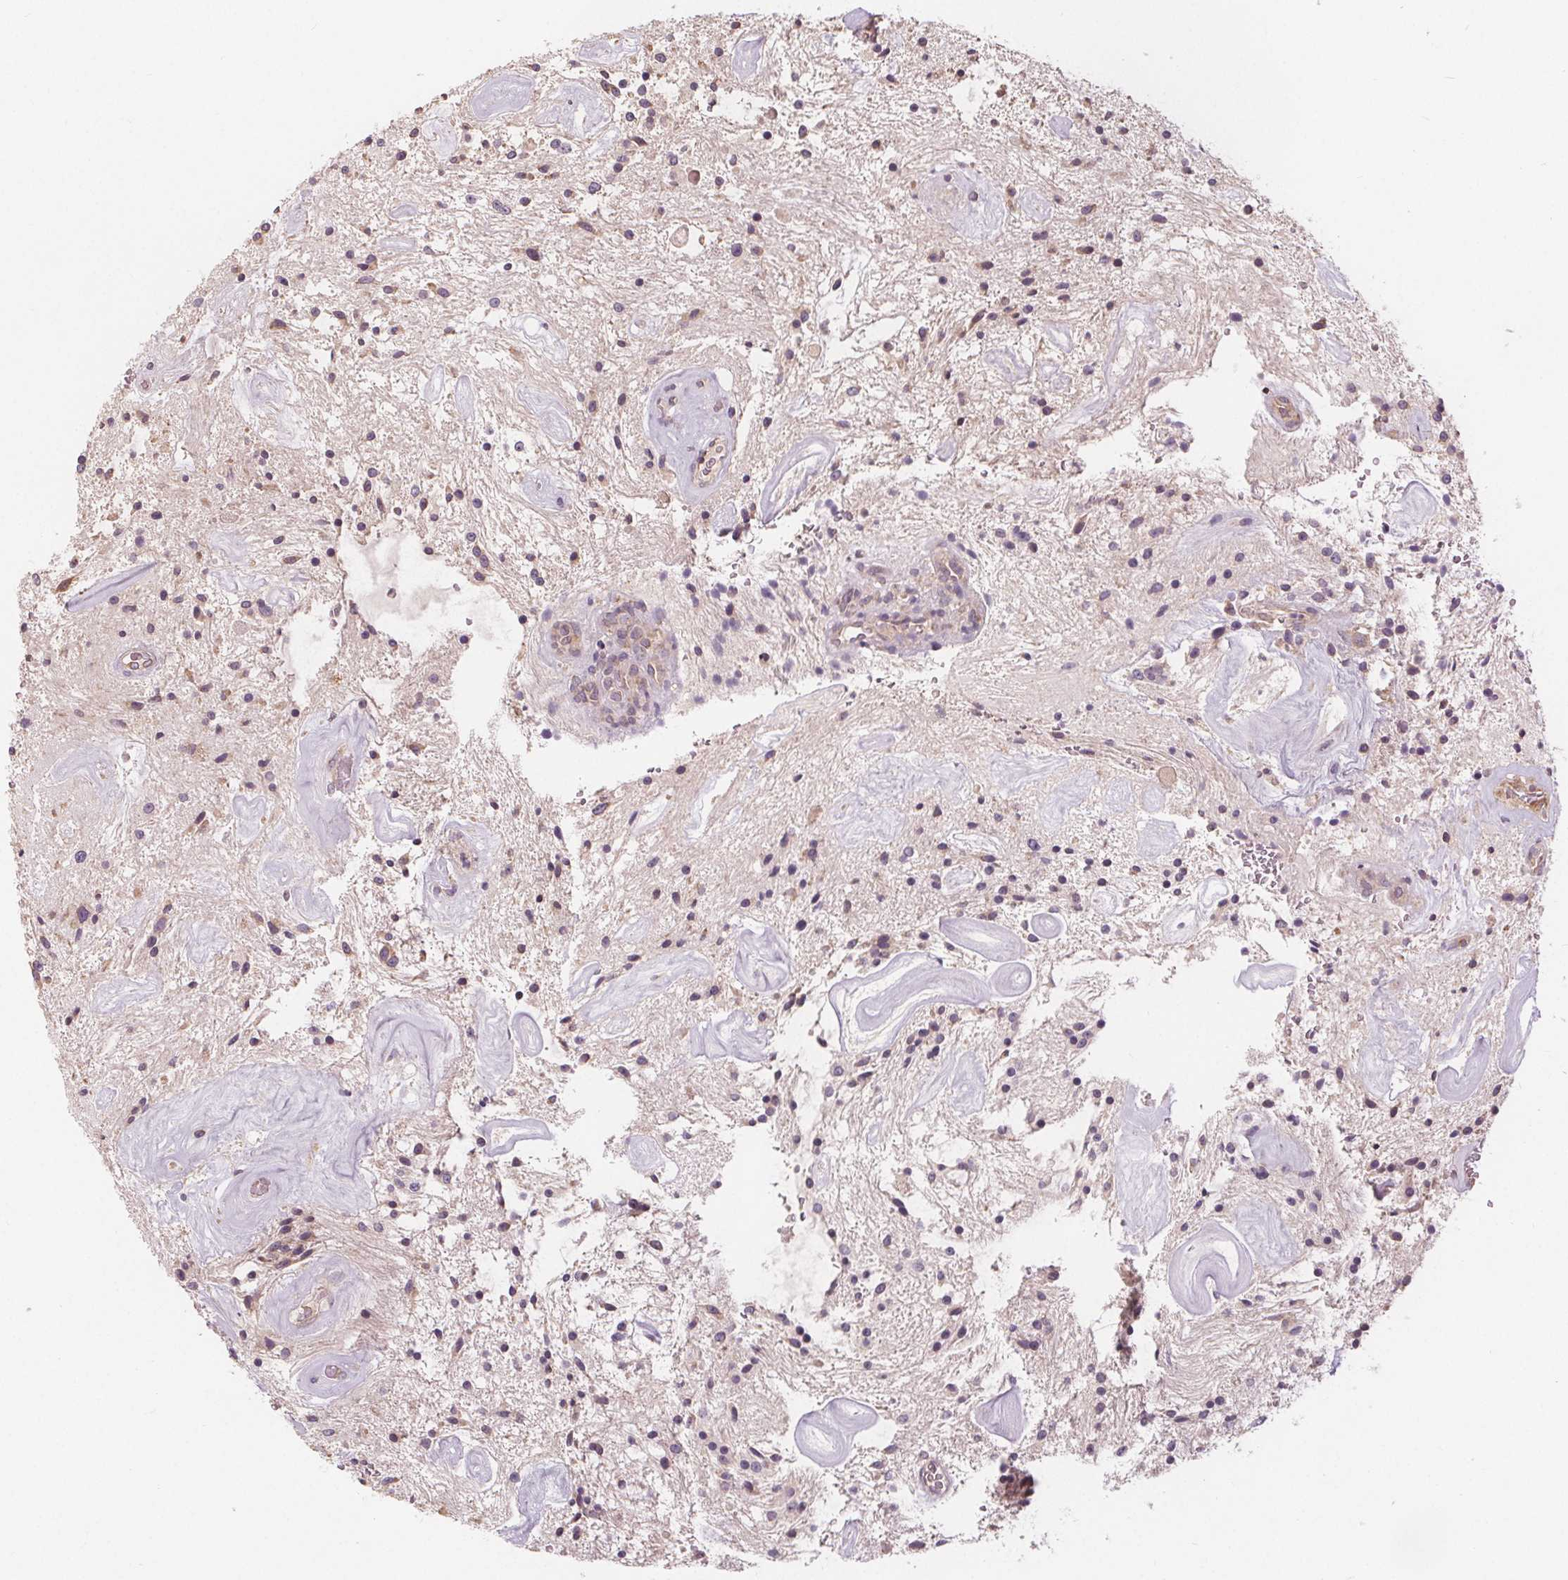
{"staining": {"intensity": "negative", "quantity": "none", "location": "none"}, "tissue": "glioma", "cell_type": "Tumor cells", "image_type": "cancer", "snomed": [{"axis": "morphology", "description": "Glioma, malignant, Low grade"}, {"axis": "topography", "description": "Cerebellum"}], "caption": "Immunohistochemistry histopathology image of neoplastic tissue: low-grade glioma (malignant) stained with DAB demonstrates no significant protein expression in tumor cells. (IHC, brightfield microscopy, high magnification).", "gene": "TMEM80", "patient": {"sex": "female", "age": 14}}